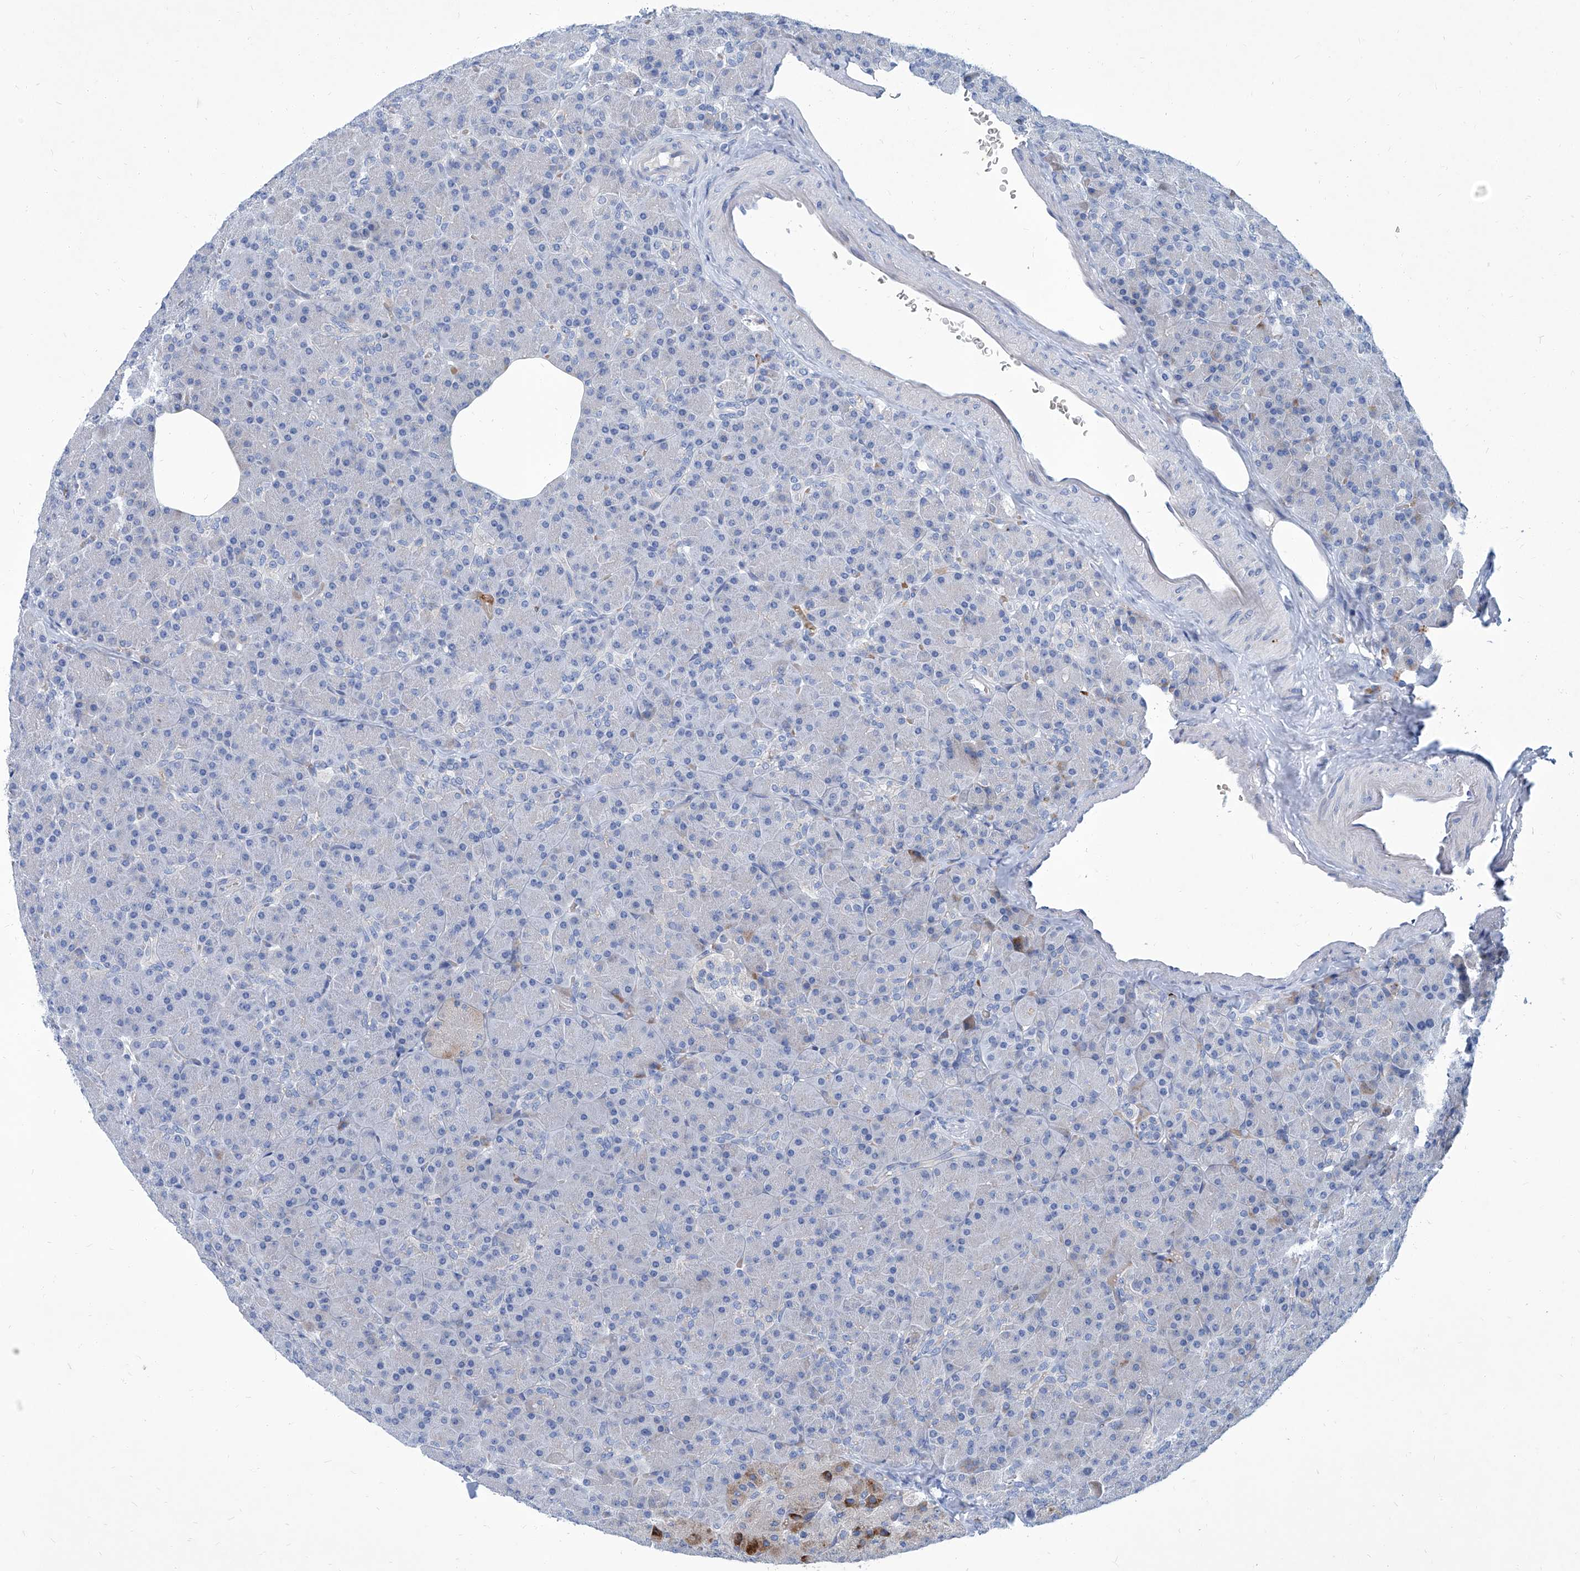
{"staining": {"intensity": "moderate", "quantity": "<25%", "location": "cytoplasmic/membranous"}, "tissue": "pancreas", "cell_type": "Exocrine glandular cells", "image_type": "normal", "snomed": [{"axis": "morphology", "description": "Normal tissue, NOS"}, {"axis": "topography", "description": "Pancreas"}], "caption": "A micrograph showing moderate cytoplasmic/membranous expression in about <25% of exocrine glandular cells in benign pancreas, as visualized by brown immunohistochemical staining.", "gene": "FPR2", "patient": {"sex": "female", "age": 43}}